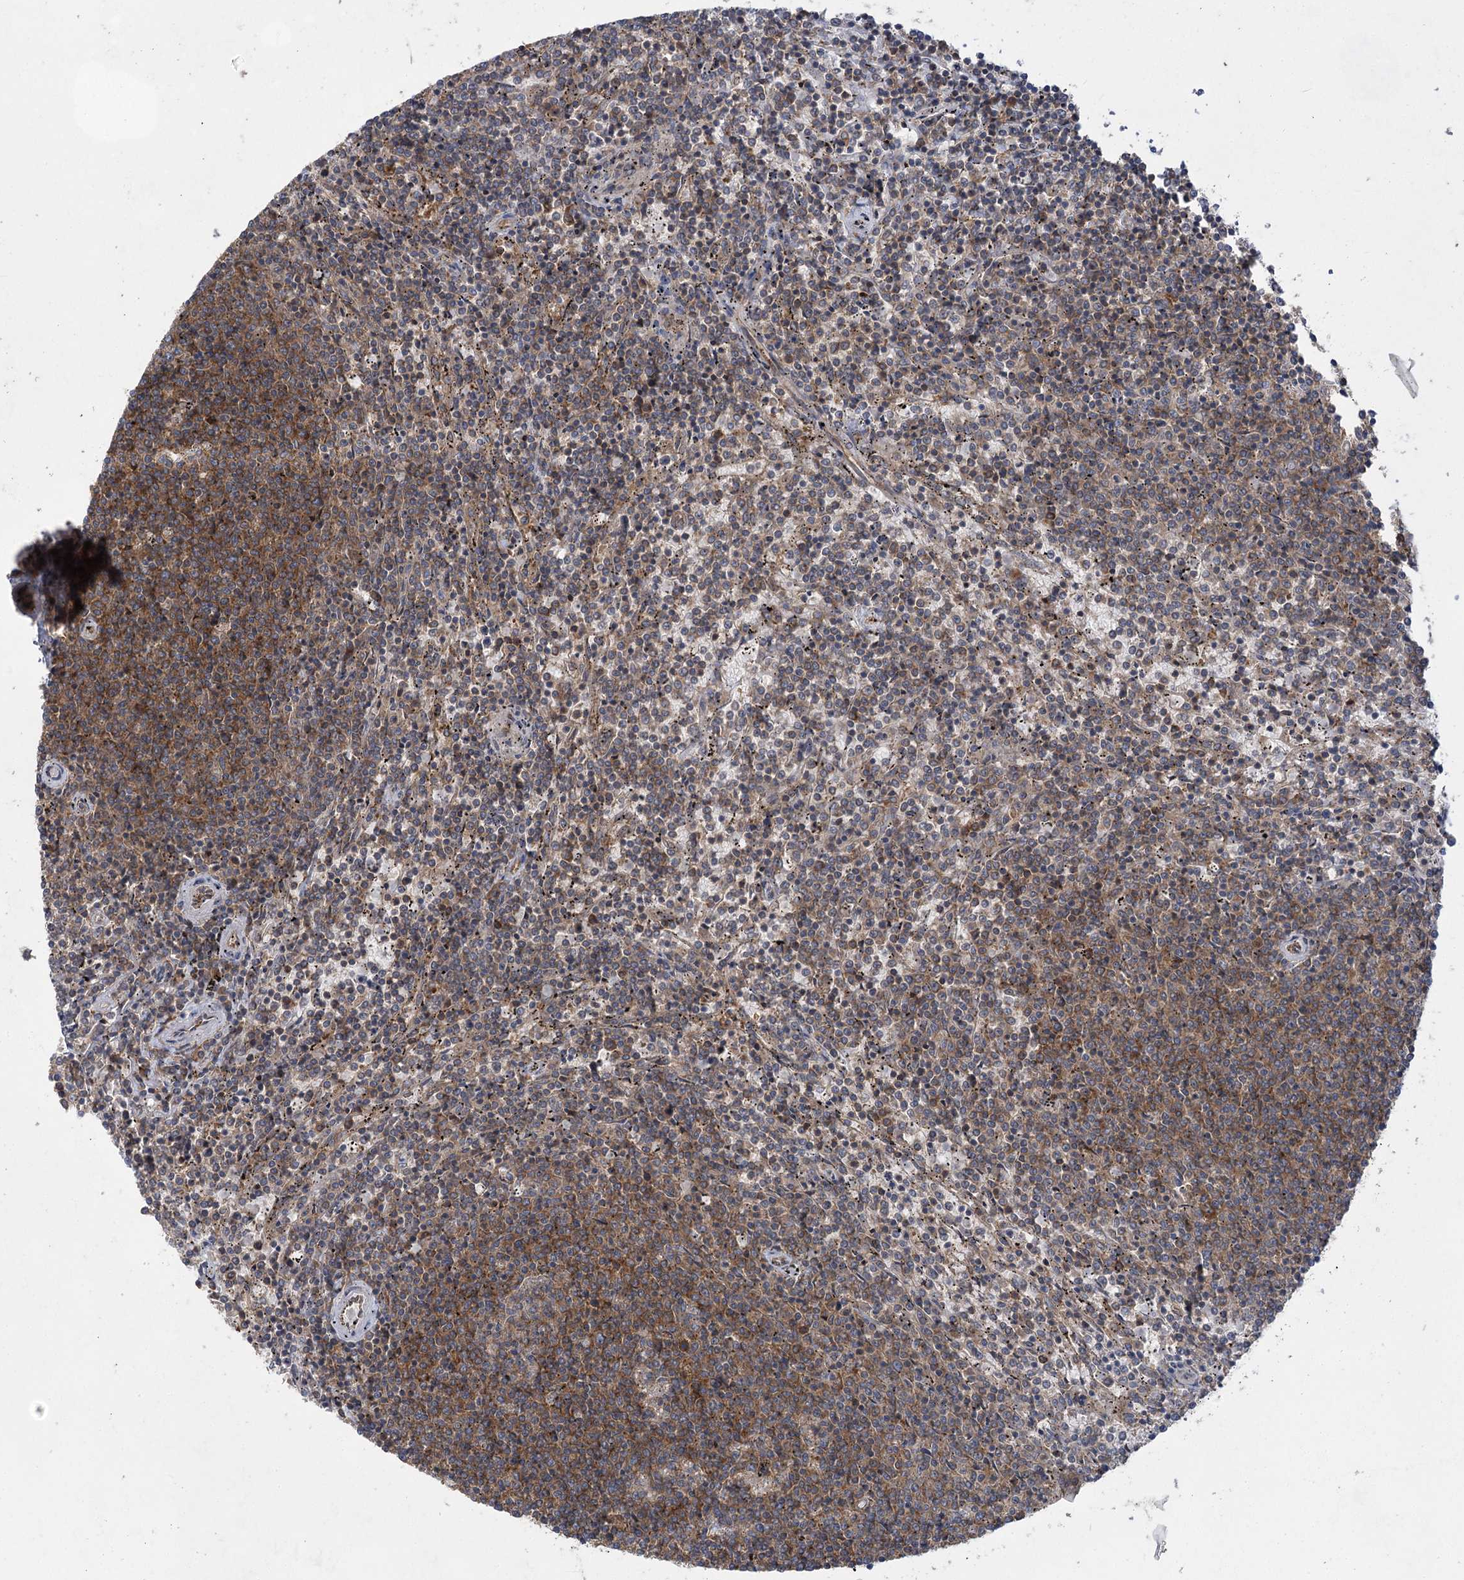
{"staining": {"intensity": "moderate", "quantity": ">75%", "location": "cytoplasmic/membranous"}, "tissue": "lymphoma", "cell_type": "Tumor cells", "image_type": "cancer", "snomed": [{"axis": "morphology", "description": "Malignant lymphoma, non-Hodgkin's type, Low grade"}, {"axis": "topography", "description": "Spleen"}], "caption": "DAB immunohistochemical staining of human malignant lymphoma, non-Hodgkin's type (low-grade) exhibits moderate cytoplasmic/membranous protein staining in about >75% of tumor cells.", "gene": "EIF3A", "patient": {"sex": "female", "age": 50}}